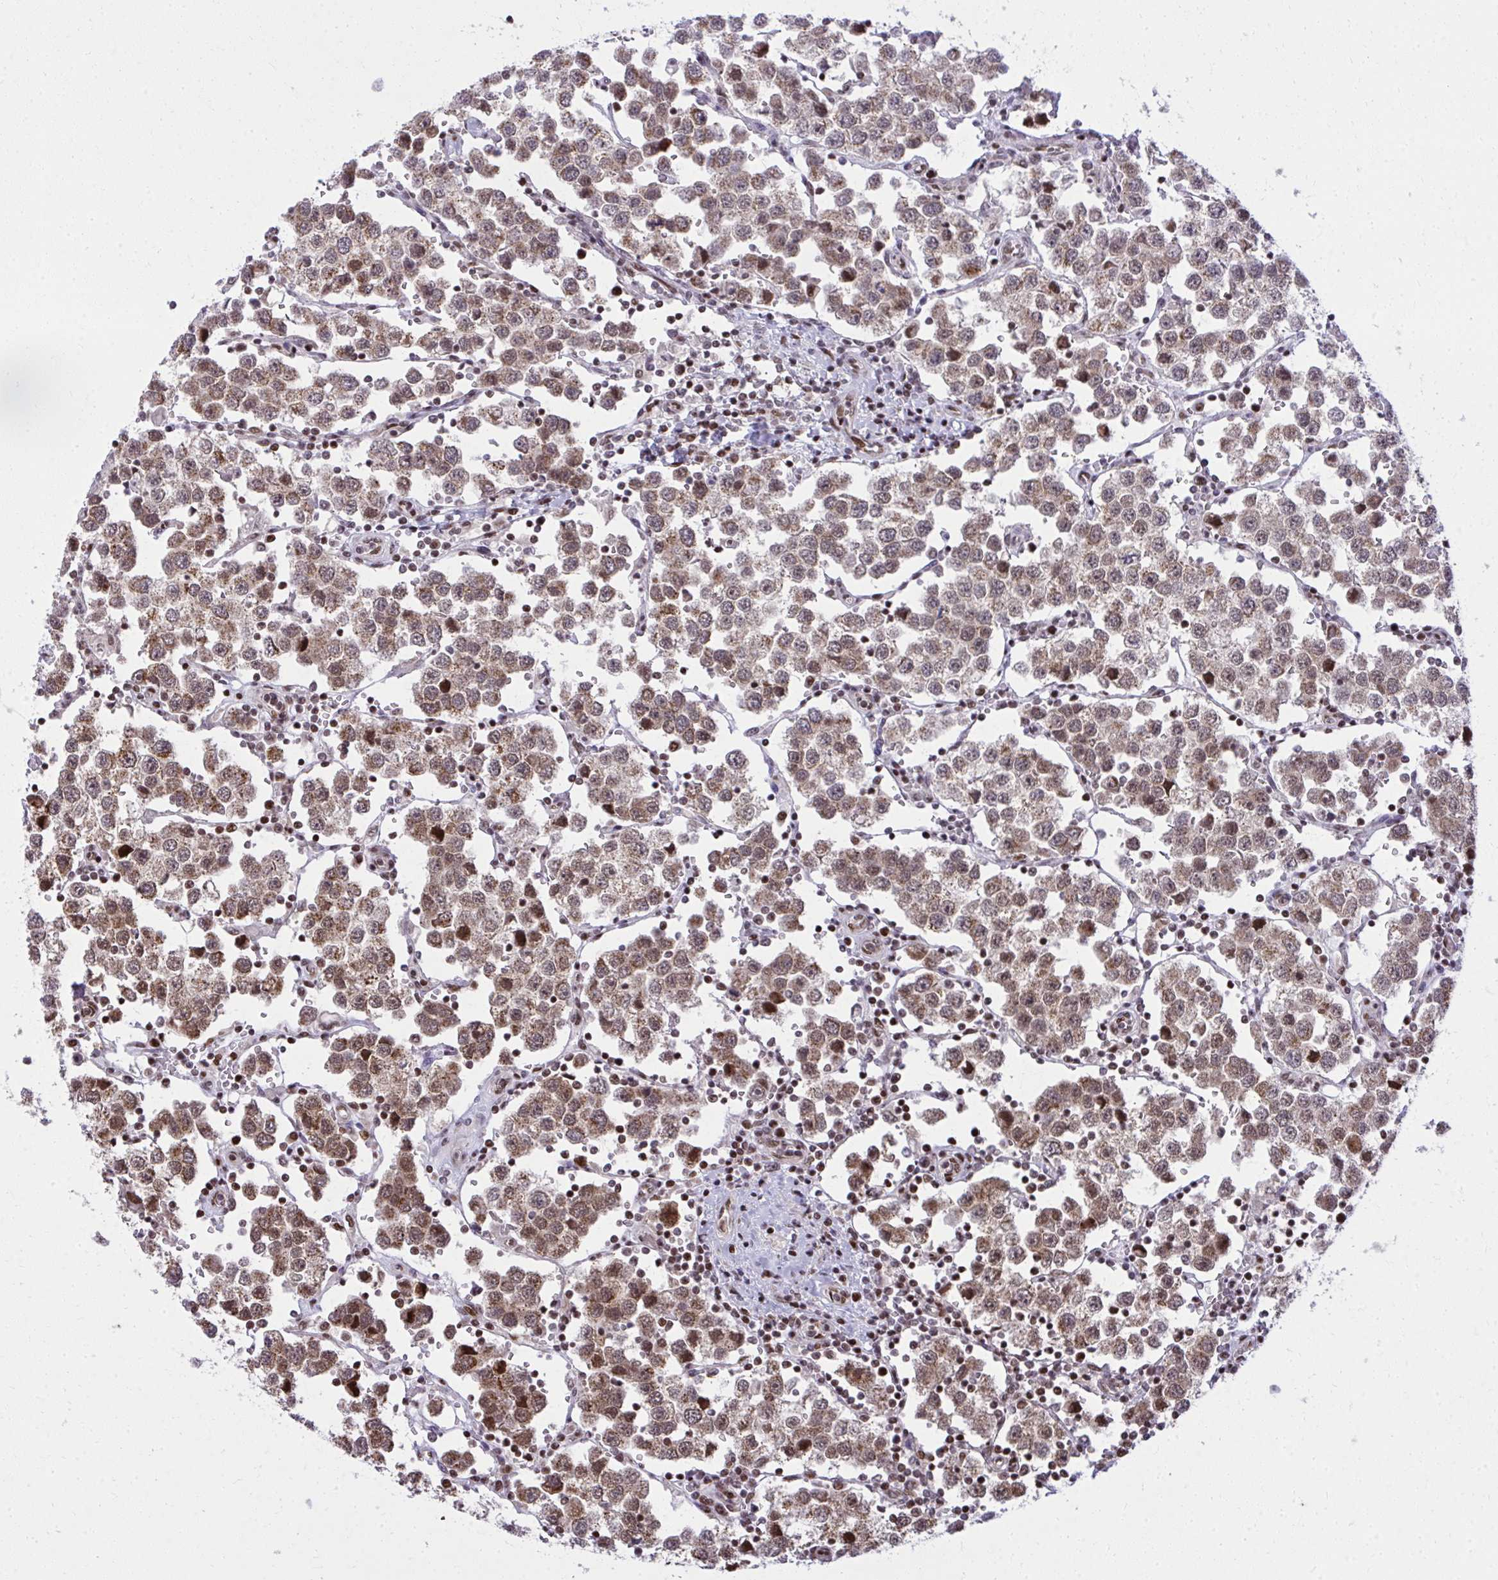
{"staining": {"intensity": "moderate", "quantity": "25%-75%", "location": "cytoplasmic/membranous,nuclear"}, "tissue": "testis cancer", "cell_type": "Tumor cells", "image_type": "cancer", "snomed": [{"axis": "morphology", "description": "Seminoma, NOS"}, {"axis": "topography", "description": "Testis"}], "caption": "Immunohistochemistry of testis cancer shows medium levels of moderate cytoplasmic/membranous and nuclear expression in approximately 25%-75% of tumor cells.", "gene": "PIGY", "patient": {"sex": "male", "age": 37}}